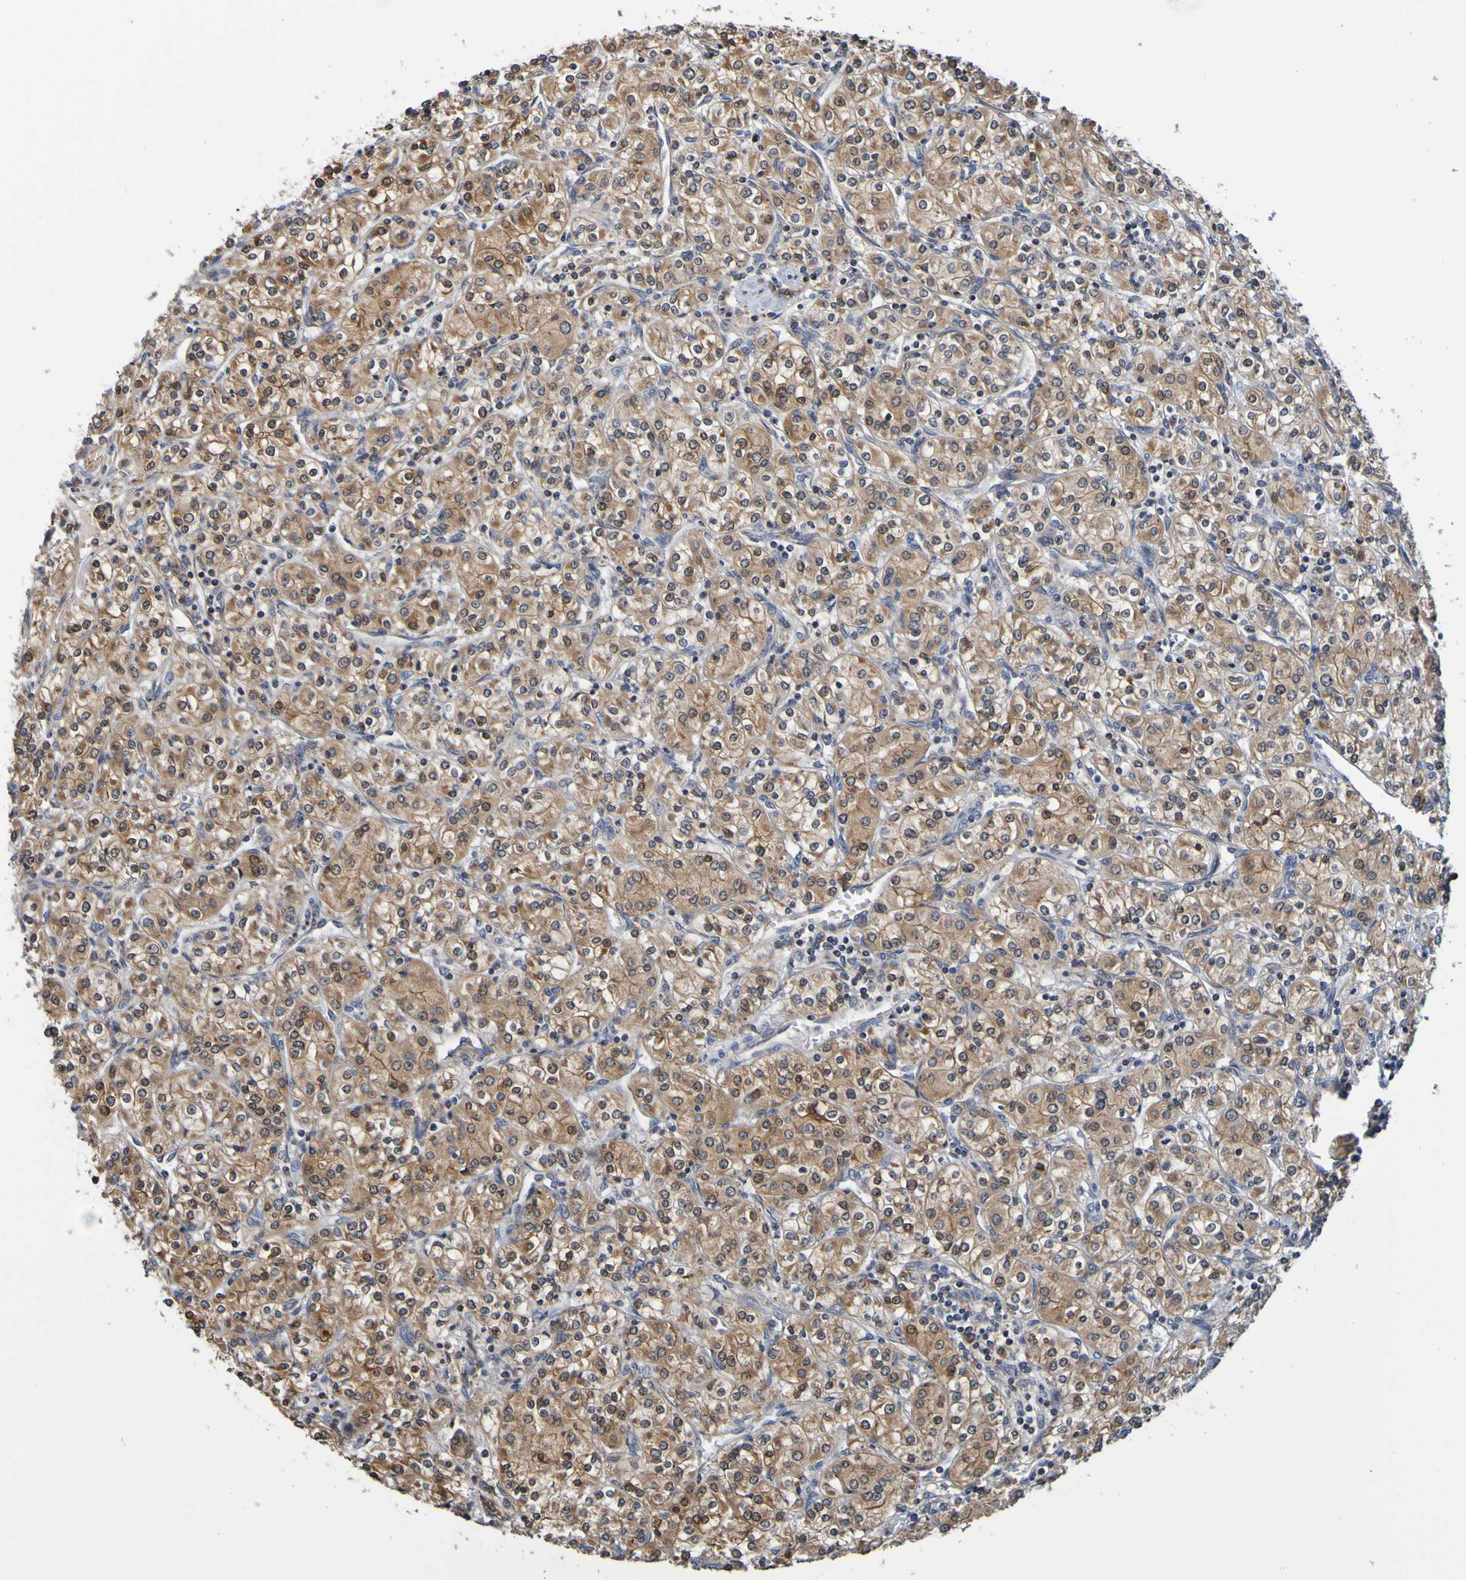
{"staining": {"intensity": "moderate", "quantity": ">75%", "location": "cytoplasmic/membranous"}, "tissue": "renal cancer", "cell_type": "Tumor cells", "image_type": "cancer", "snomed": [{"axis": "morphology", "description": "Adenocarcinoma, NOS"}, {"axis": "topography", "description": "Kidney"}], "caption": "IHC image of renal cancer stained for a protein (brown), which reveals medium levels of moderate cytoplasmic/membranous expression in approximately >75% of tumor cells.", "gene": "AXIN1", "patient": {"sex": "male", "age": 77}}